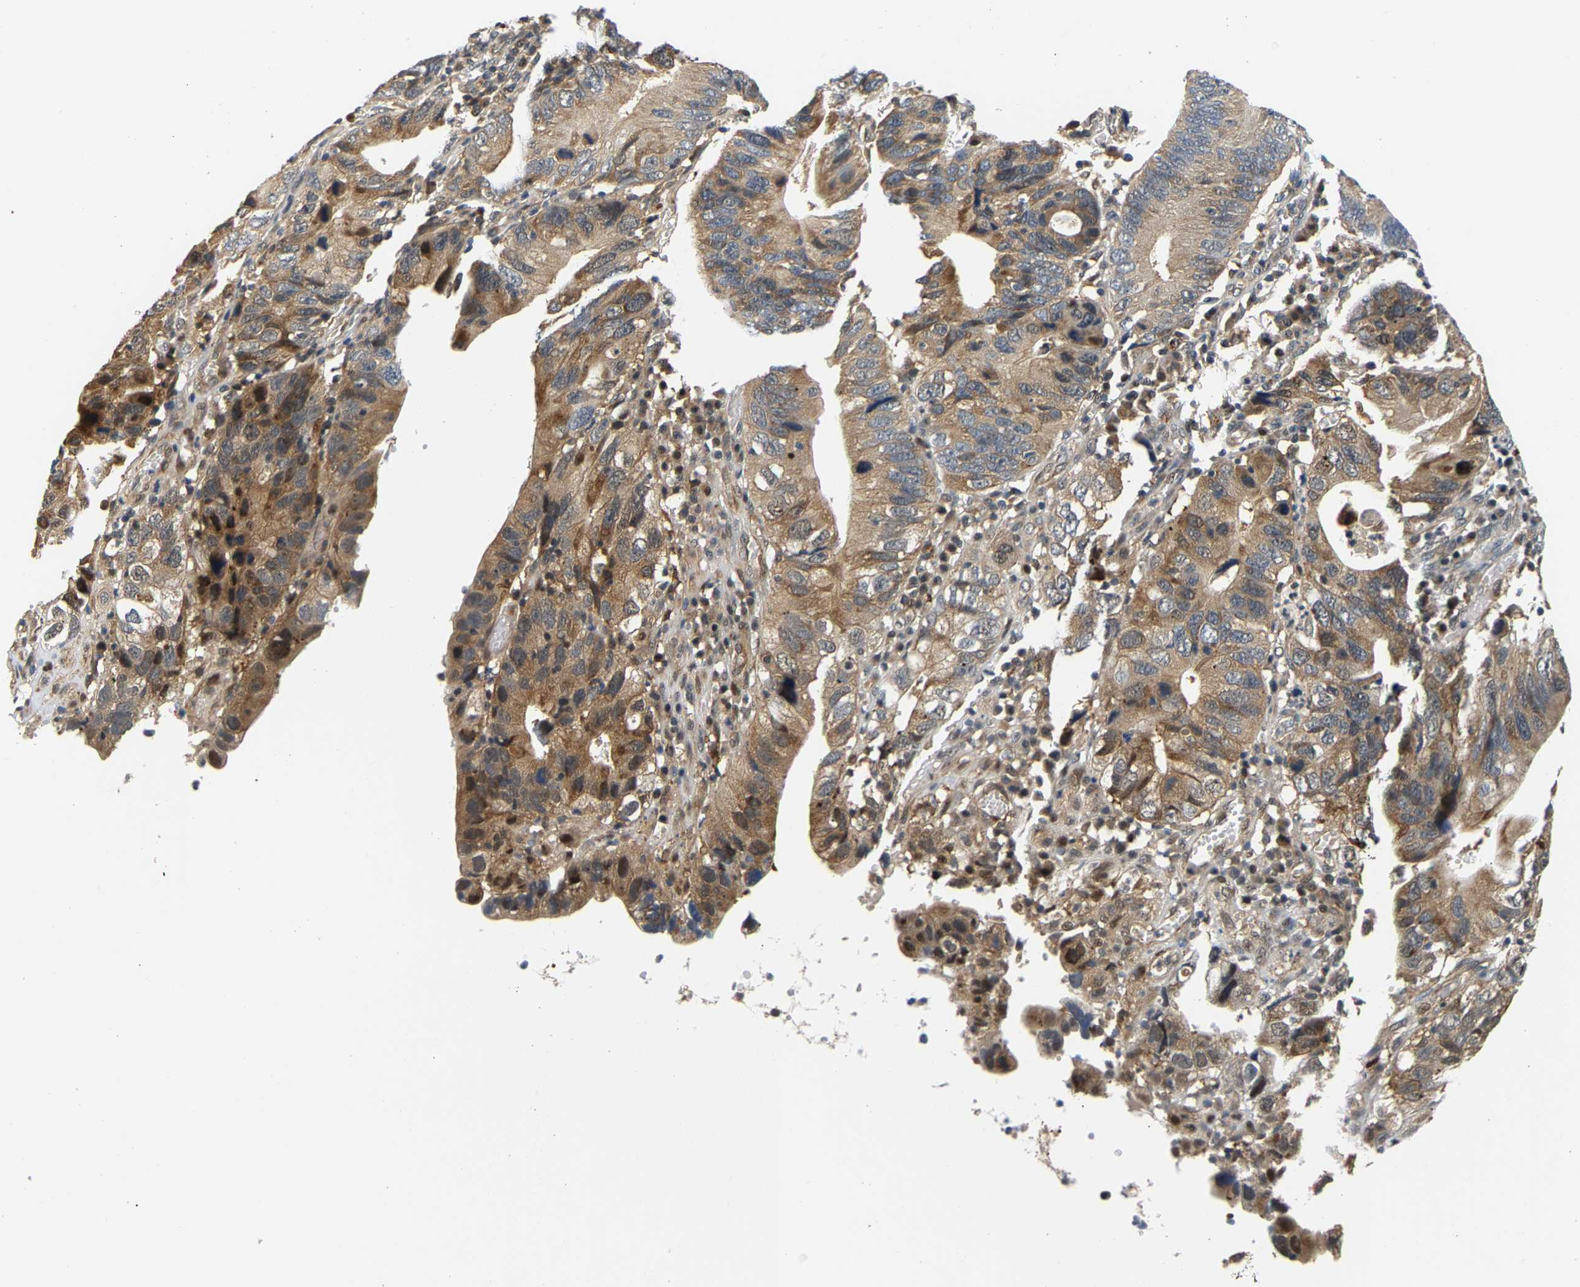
{"staining": {"intensity": "moderate", "quantity": ">75%", "location": "cytoplasmic/membranous,nuclear"}, "tissue": "stomach cancer", "cell_type": "Tumor cells", "image_type": "cancer", "snomed": [{"axis": "morphology", "description": "Adenocarcinoma, NOS"}, {"axis": "topography", "description": "Stomach"}], "caption": "A medium amount of moderate cytoplasmic/membranous and nuclear positivity is present in approximately >75% of tumor cells in stomach adenocarcinoma tissue.", "gene": "LARP6", "patient": {"sex": "male", "age": 59}}